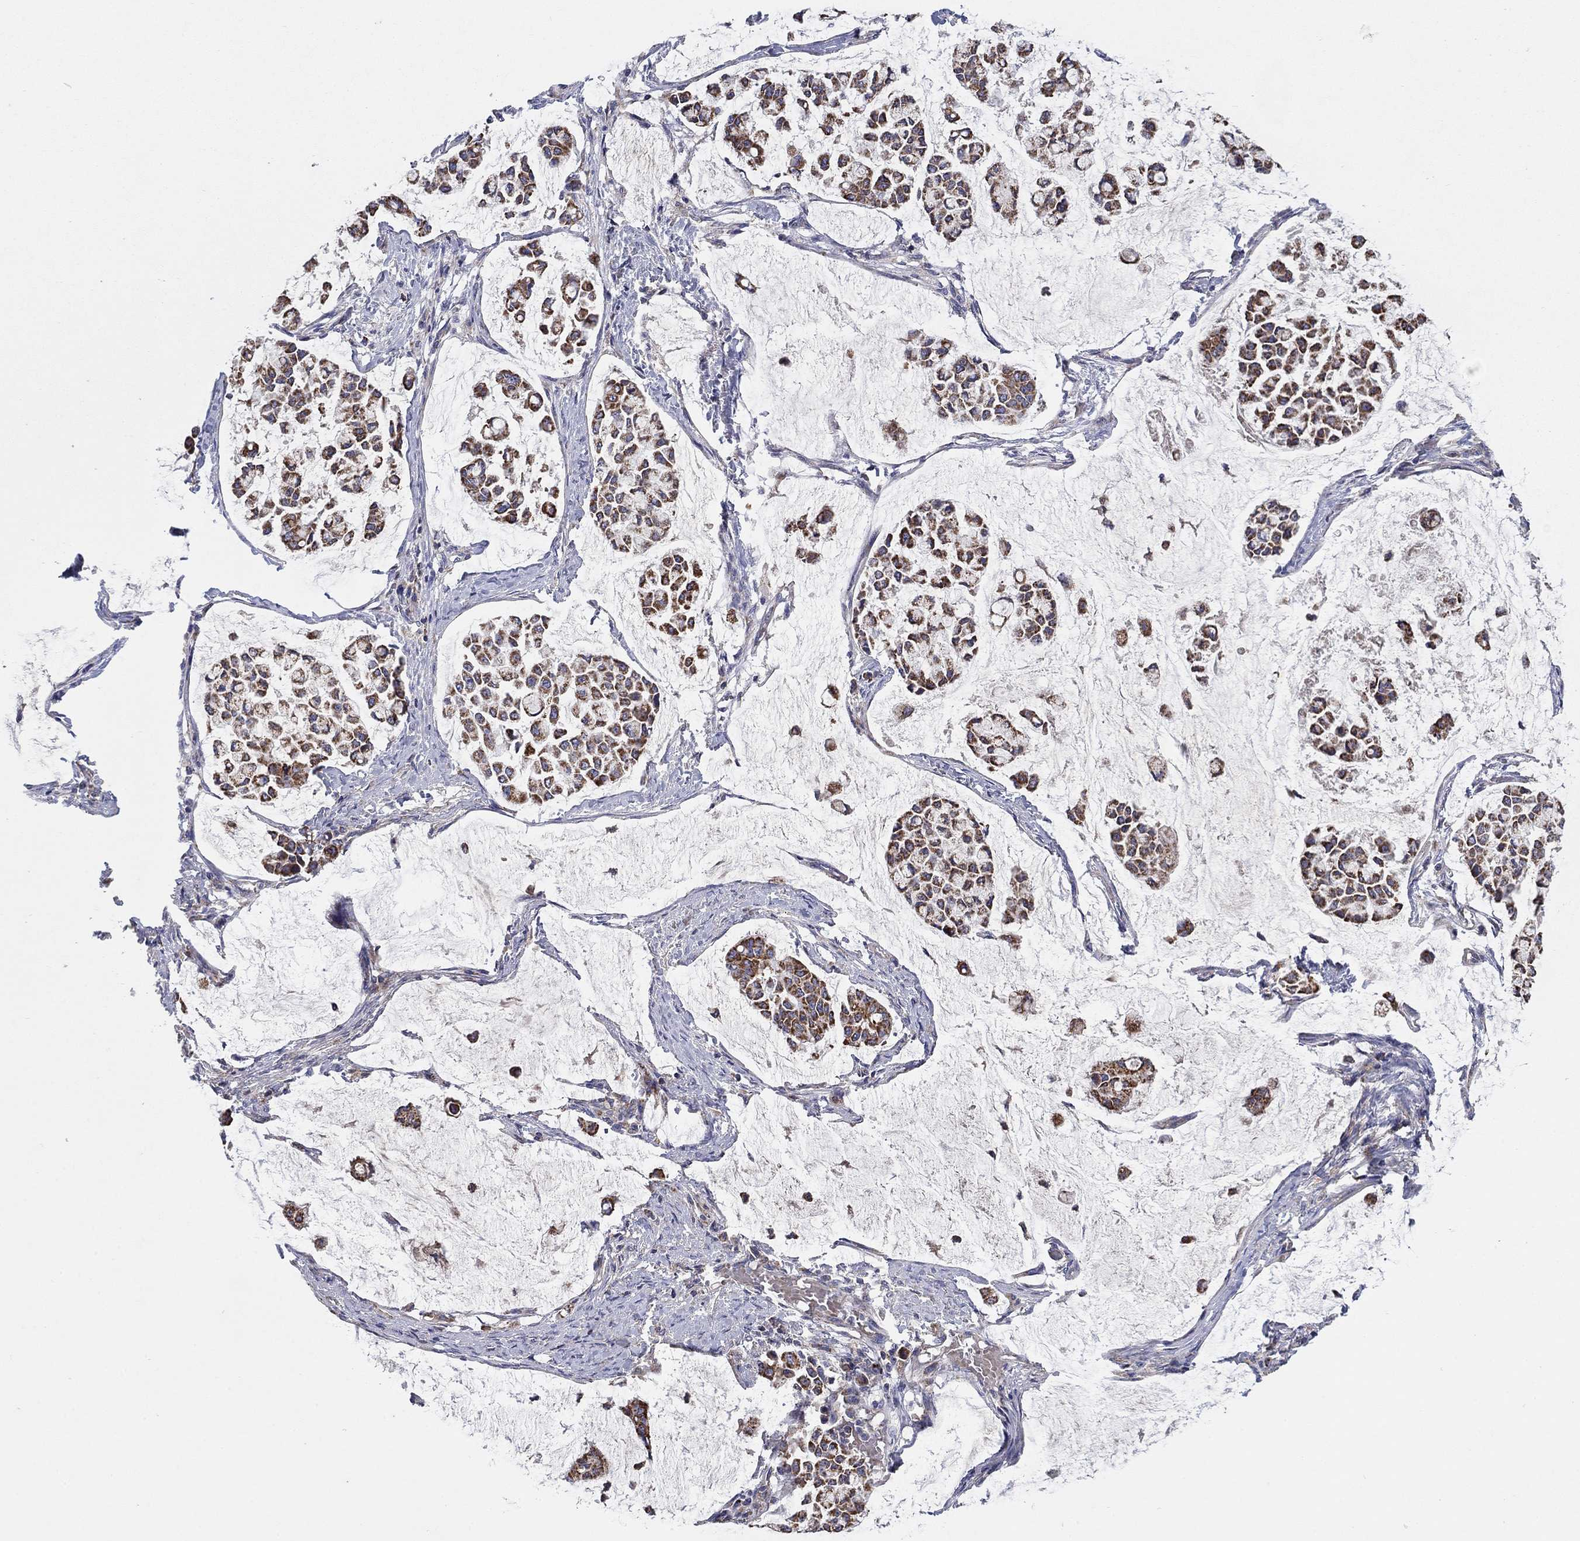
{"staining": {"intensity": "strong", "quantity": ">75%", "location": "cytoplasmic/membranous"}, "tissue": "stomach cancer", "cell_type": "Tumor cells", "image_type": "cancer", "snomed": [{"axis": "morphology", "description": "Adenocarcinoma, NOS"}, {"axis": "topography", "description": "Stomach"}], "caption": "Immunohistochemistry (IHC) micrograph of neoplastic tissue: stomach cancer (adenocarcinoma) stained using IHC demonstrates high levels of strong protein expression localized specifically in the cytoplasmic/membranous of tumor cells, appearing as a cytoplasmic/membranous brown color.", "gene": "HPS5", "patient": {"sex": "male", "age": 82}}